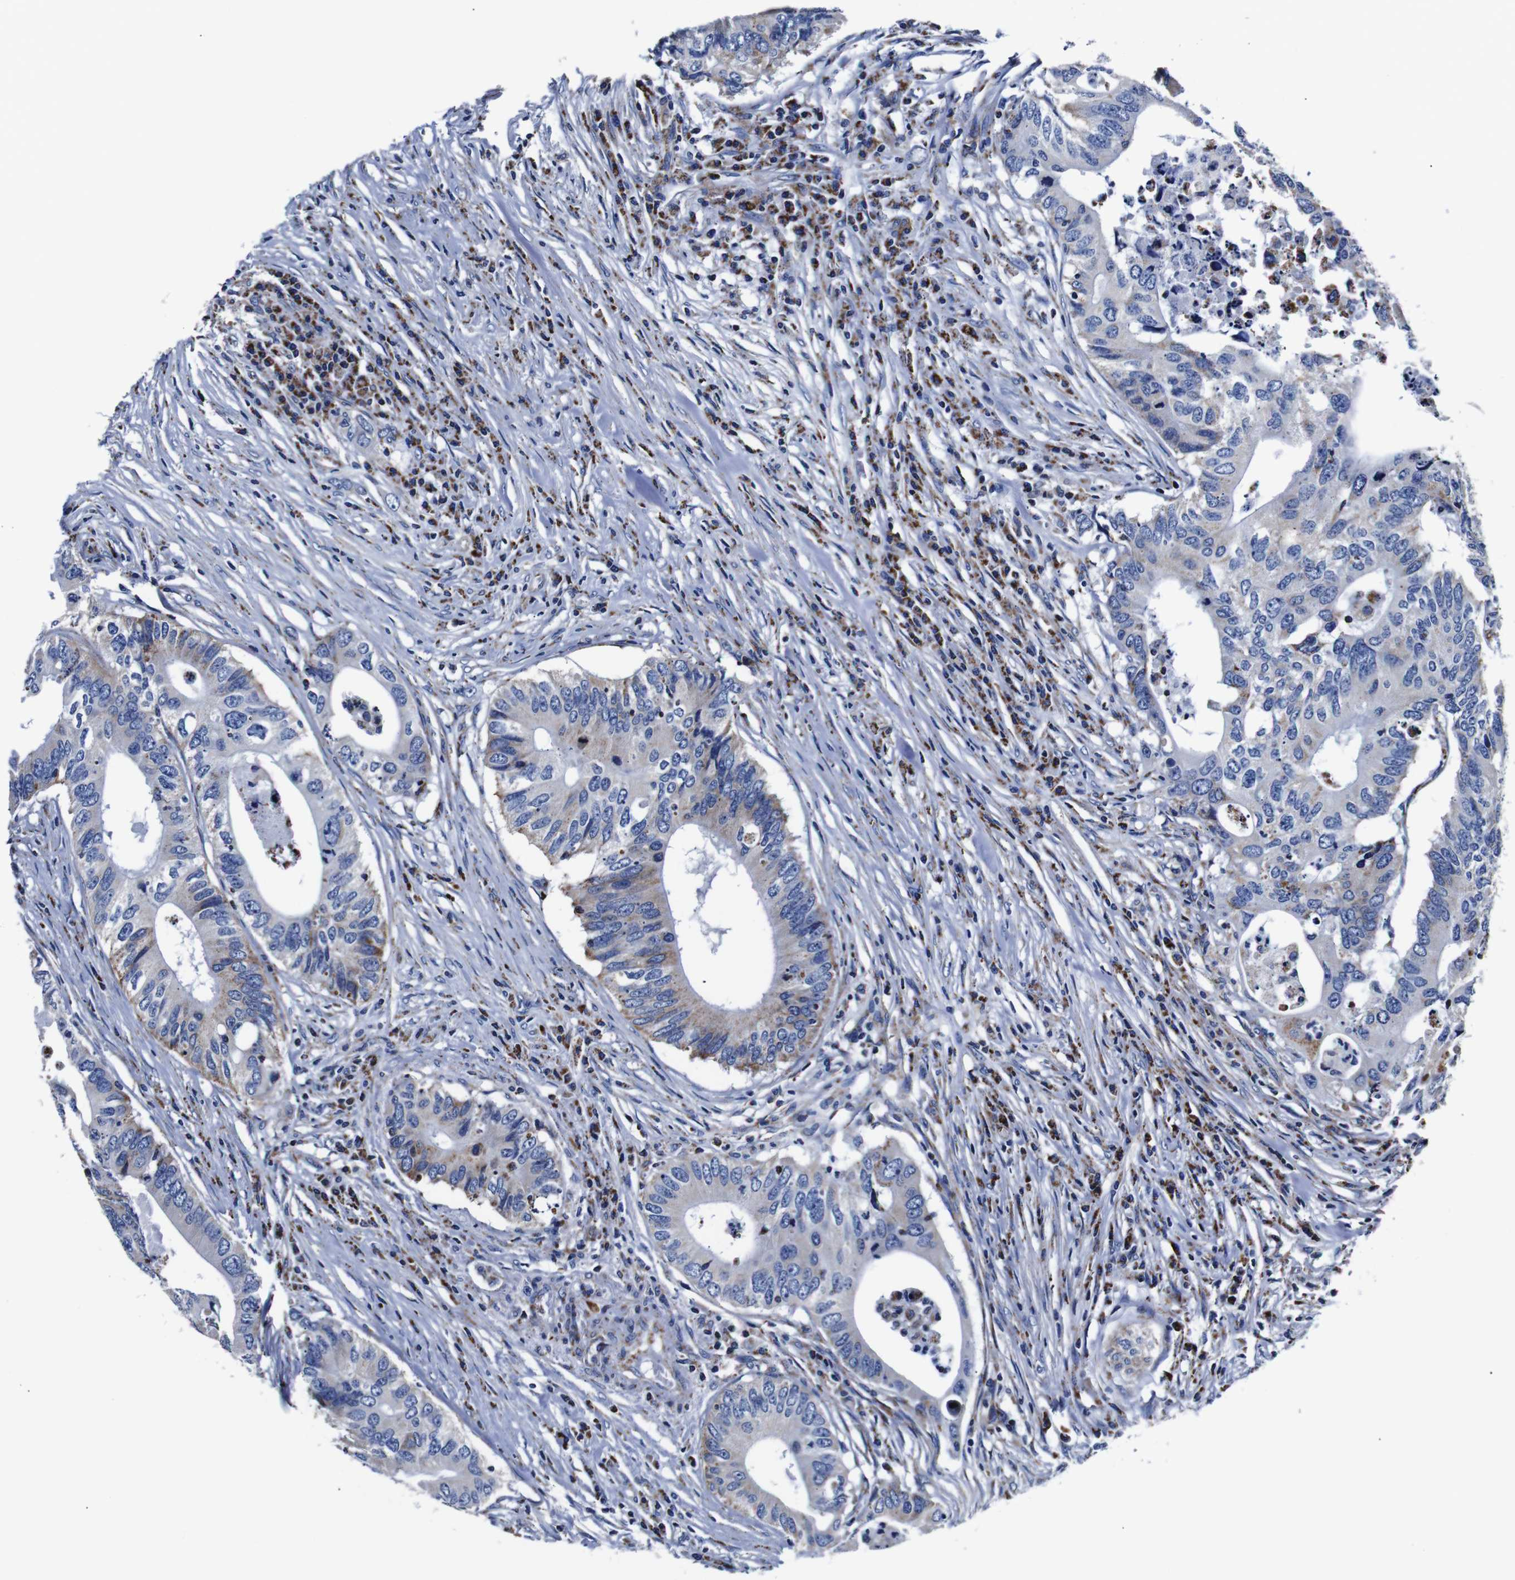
{"staining": {"intensity": "negative", "quantity": "none", "location": "none"}, "tissue": "colorectal cancer", "cell_type": "Tumor cells", "image_type": "cancer", "snomed": [{"axis": "morphology", "description": "Adenocarcinoma, NOS"}, {"axis": "topography", "description": "Colon"}], "caption": "Micrograph shows no significant protein expression in tumor cells of colorectal cancer. The staining was performed using DAB to visualize the protein expression in brown, while the nuclei were stained in blue with hematoxylin (Magnification: 20x).", "gene": "FKBP9", "patient": {"sex": "male", "age": 71}}